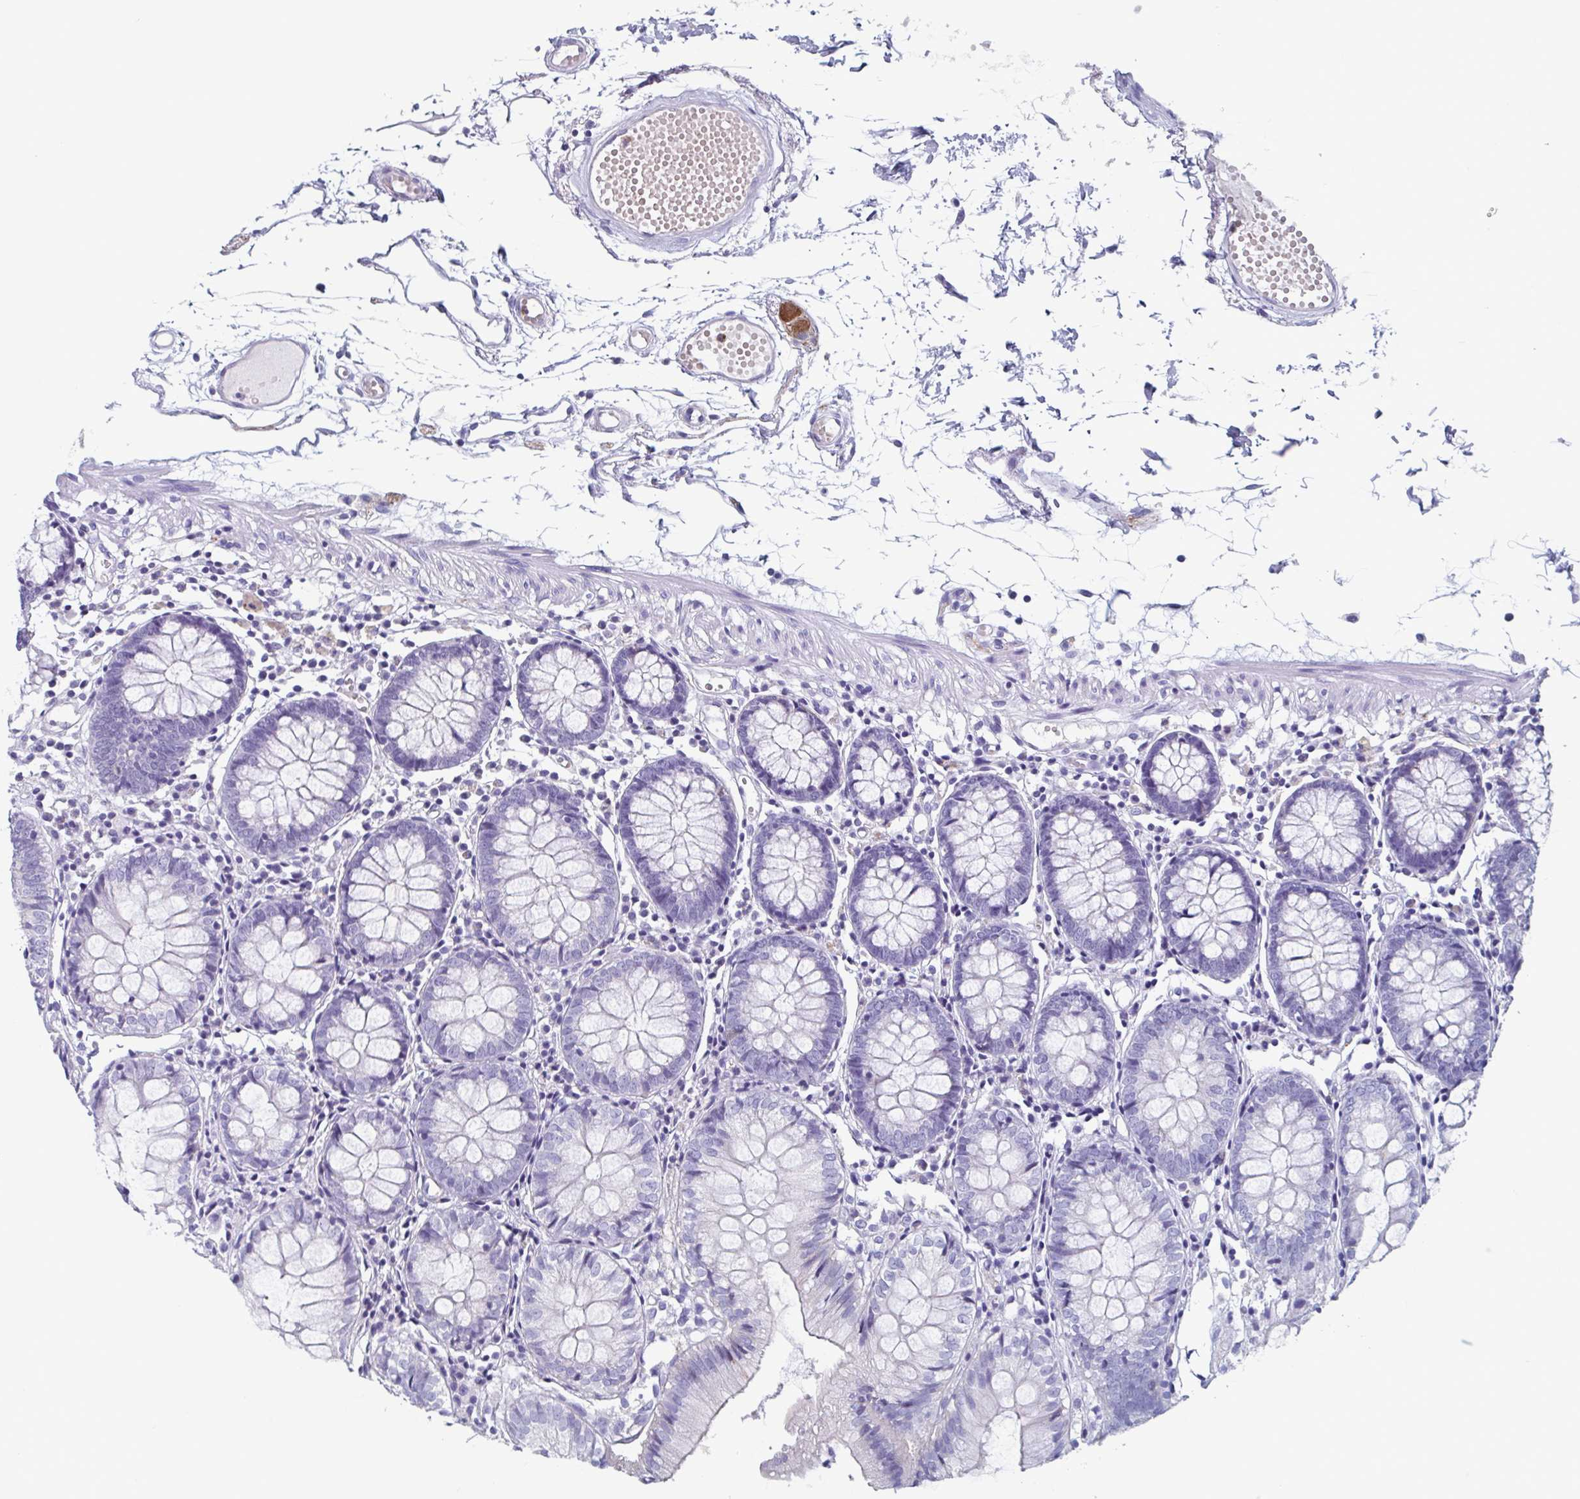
{"staining": {"intensity": "negative", "quantity": "none", "location": "none"}, "tissue": "colon", "cell_type": "Endothelial cells", "image_type": "normal", "snomed": [{"axis": "morphology", "description": "Normal tissue, NOS"}, {"axis": "morphology", "description": "Adenocarcinoma, NOS"}, {"axis": "topography", "description": "Colon"}], "caption": "This histopathology image is of unremarkable colon stained with immunohistochemistry to label a protein in brown with the nuclei are counter-stained blue. There is no expression in endothelial cells.", "gene": "BPI", "patient": {"sex": "male", "age": 83}}